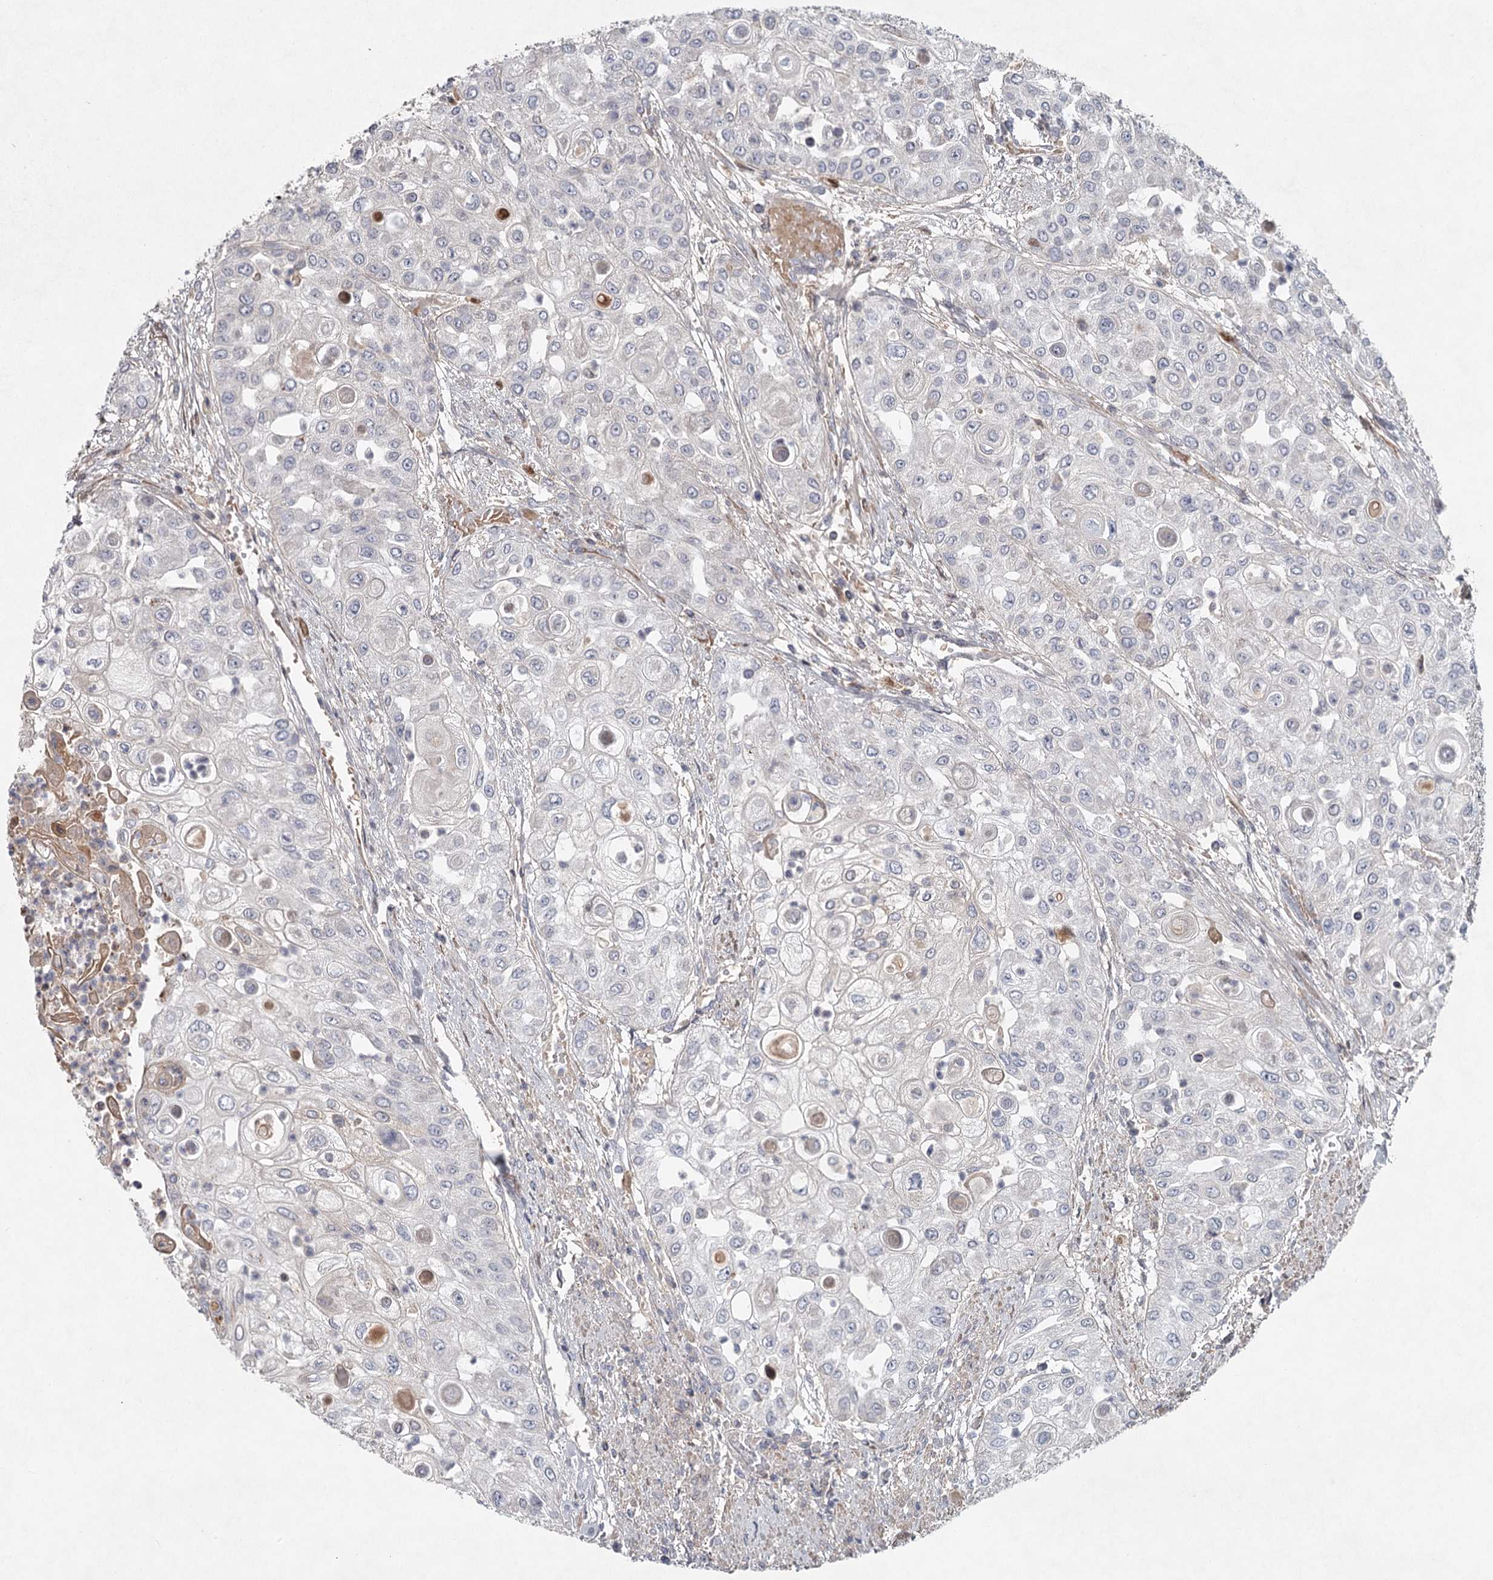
{"staining": {"intensity": "negative", "quantity": "none", "location": "none"}, "tissue": "urothelial cancer", "cell_type": "Tumor cells", "image_type": "cancer", "snomed": [{"axis": "morphology", "description": "Urothelial carcinoma, High grade"}, {"axis": "topography", "description": "Urinary bladder"}], "caption": "The micrograph exhibits no staining of tumor cells in urothelial cancer.", "gene": "DHRS9", "patient": {"sex": "female", "age": 79}}